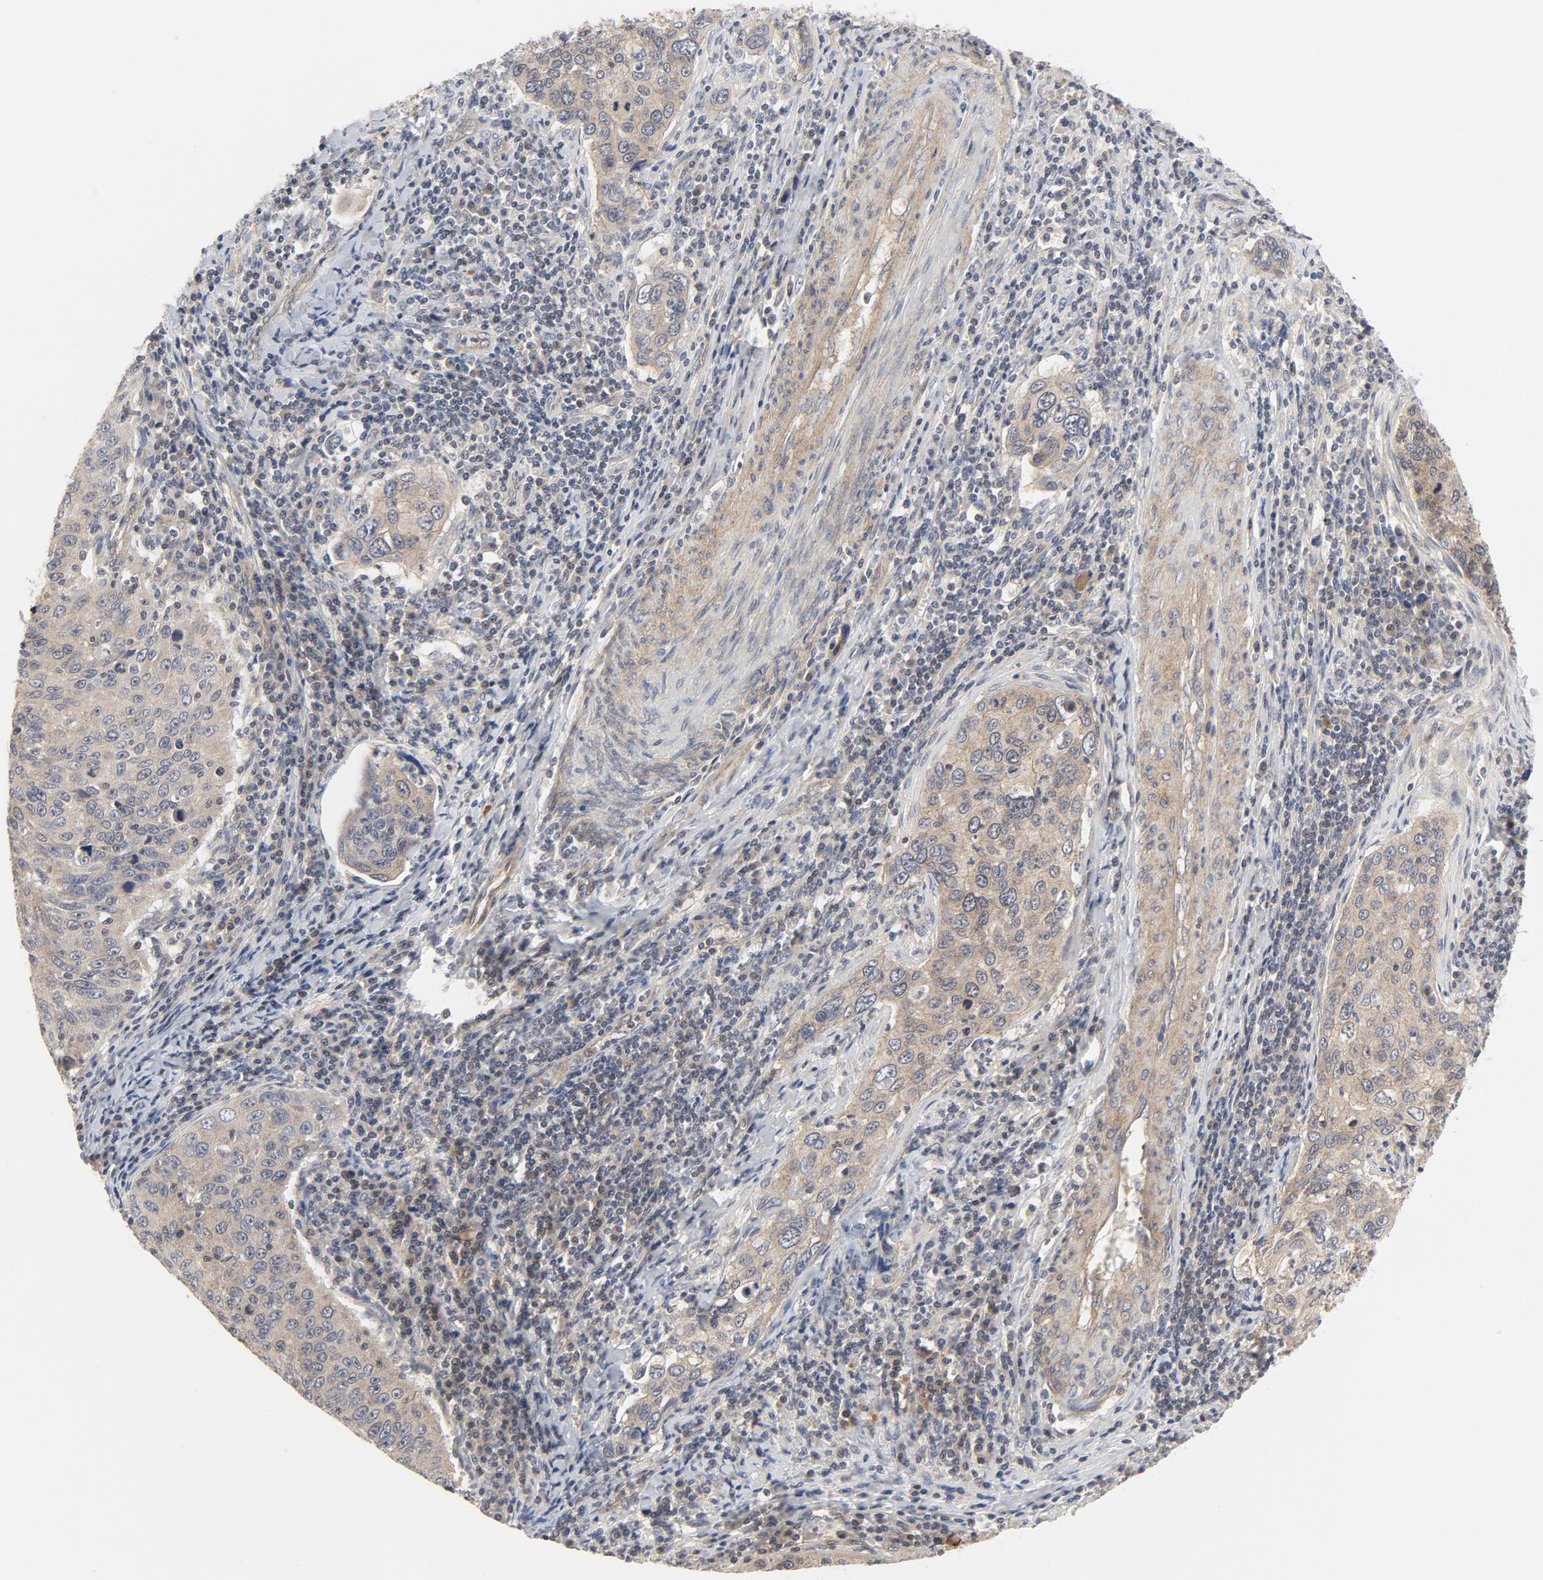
{"staining": {"intensity": "weak", "quantity": ">75%", "location": "cytoplasmic/membranous"}, "tissue": "cervical cancer", "cell_type": "Tumor cells", "image_type": "cancer", "snomed": [{"axis": "morphology", "description": "Squamous cell carcinoma, NOS"}, {"axis": "topography", "description": "Cervix"}], "caption": "Immunohistochemistry staining of cervical cancer (squamous cell carcinoma), which demonstrates low levels of weak cytoplasmic/membranous staining in about >75% of tumor cells indicating weak cytoplasmic/membranous protein positivity. The staining was performed using DAB (brown) for protein detection and nuclei were counterstained in hematoxylin (blue).", "gene": "MAP2K7", "patient": {"sex": "female", "age": 53}}